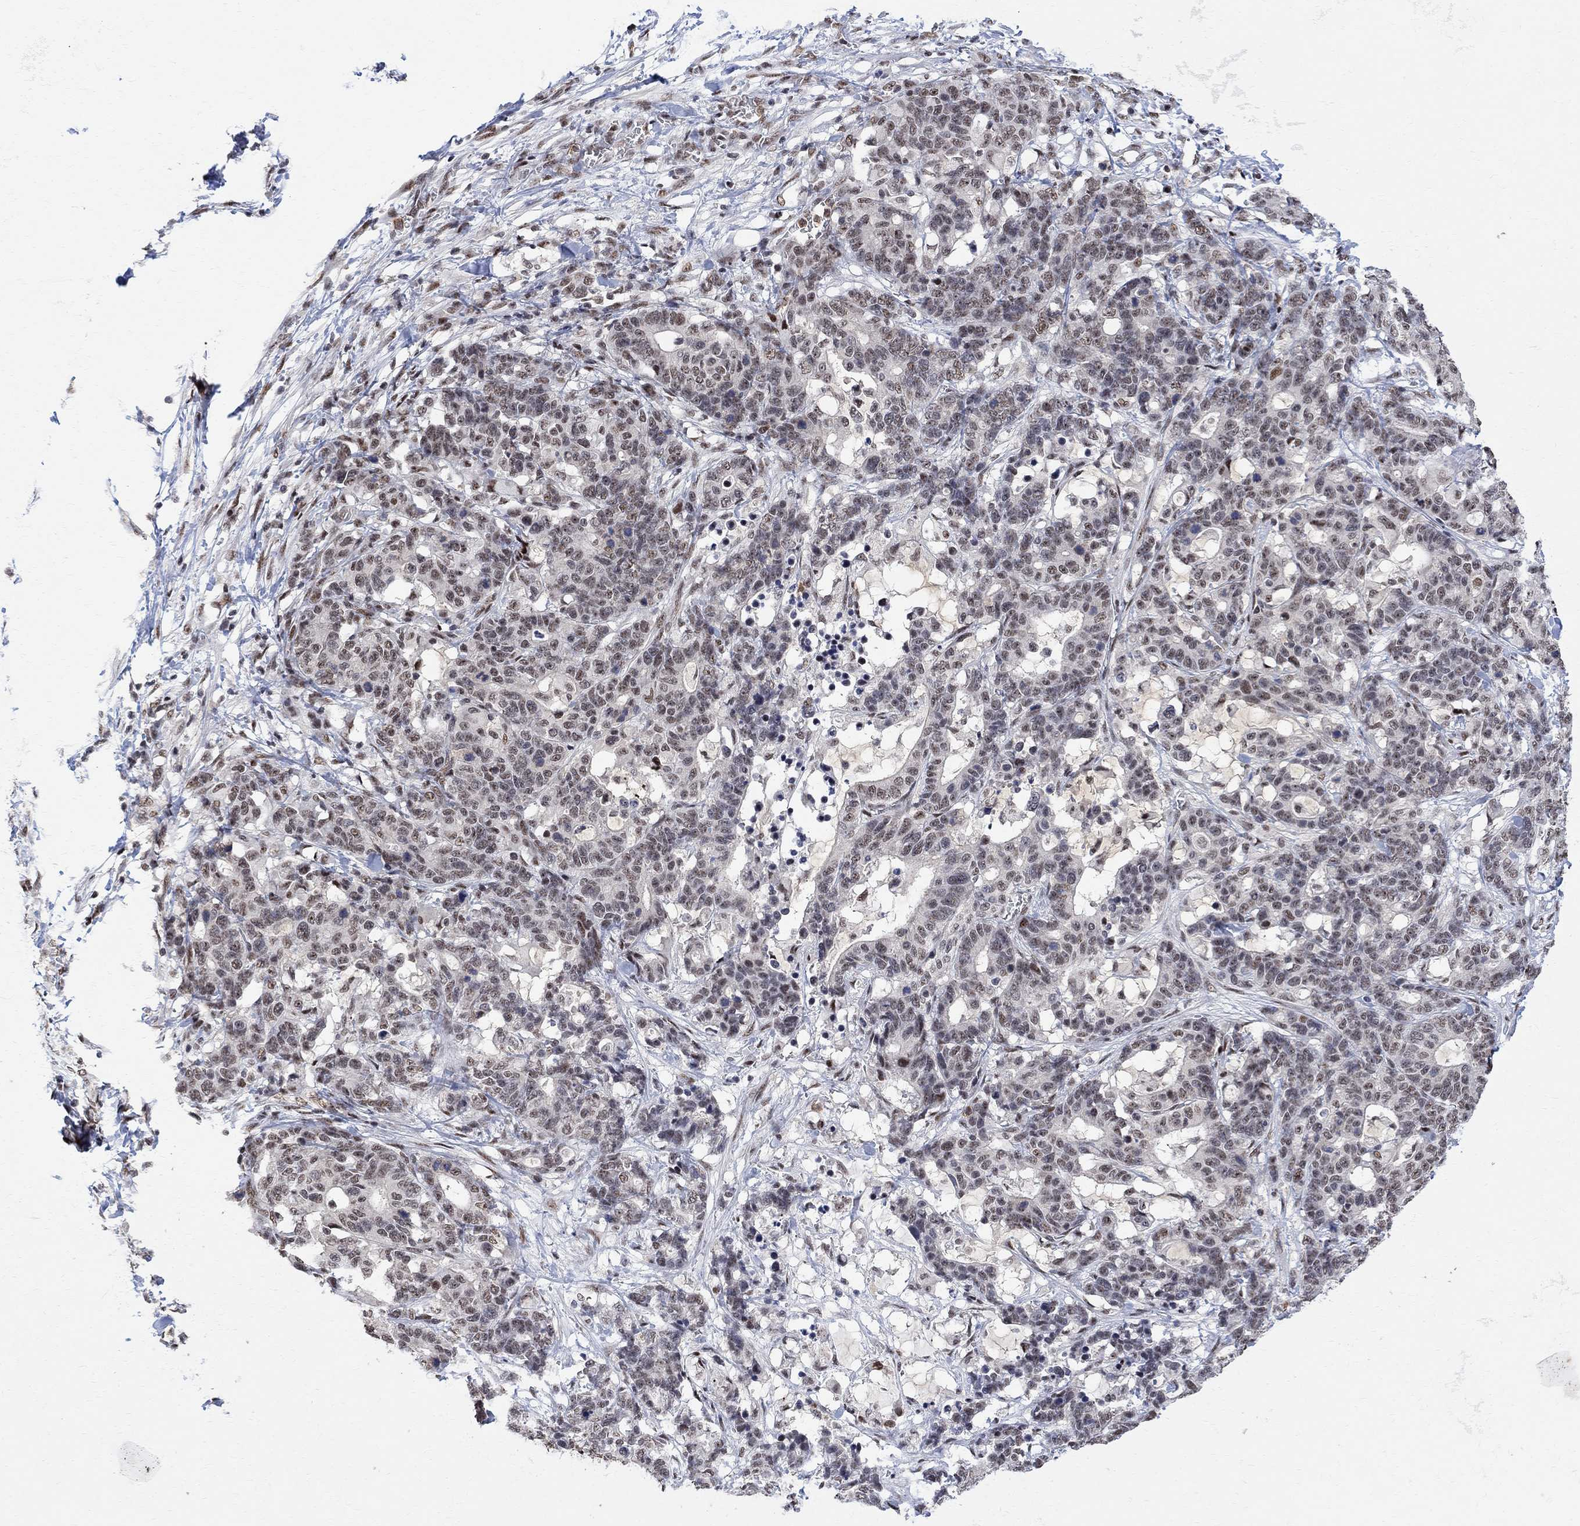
{"staining": {"intensity": "weak", "quantity": "25%-75%", "location": "nuclear"}, "tissue": "stomach cancer", "cell_type": "Tumor cells", "image_type": "cancer", "snomed": [{"axis": "morphology", "description": "Normal tissue, NOS"}, {"axis": "morphology", "description": "Adenocarcinoma, NOS"}, {"axis": "topography", "description": "Stomach"}], "caption": "Approximately 25%-75% of tumor cells in human stomach adenocarcinoma exhibit weak nuclear protein positivity as visualized by brown immunohistochemical staining.", "gene": "E4F1", "patient": {"sex": "female", "age": 64}}